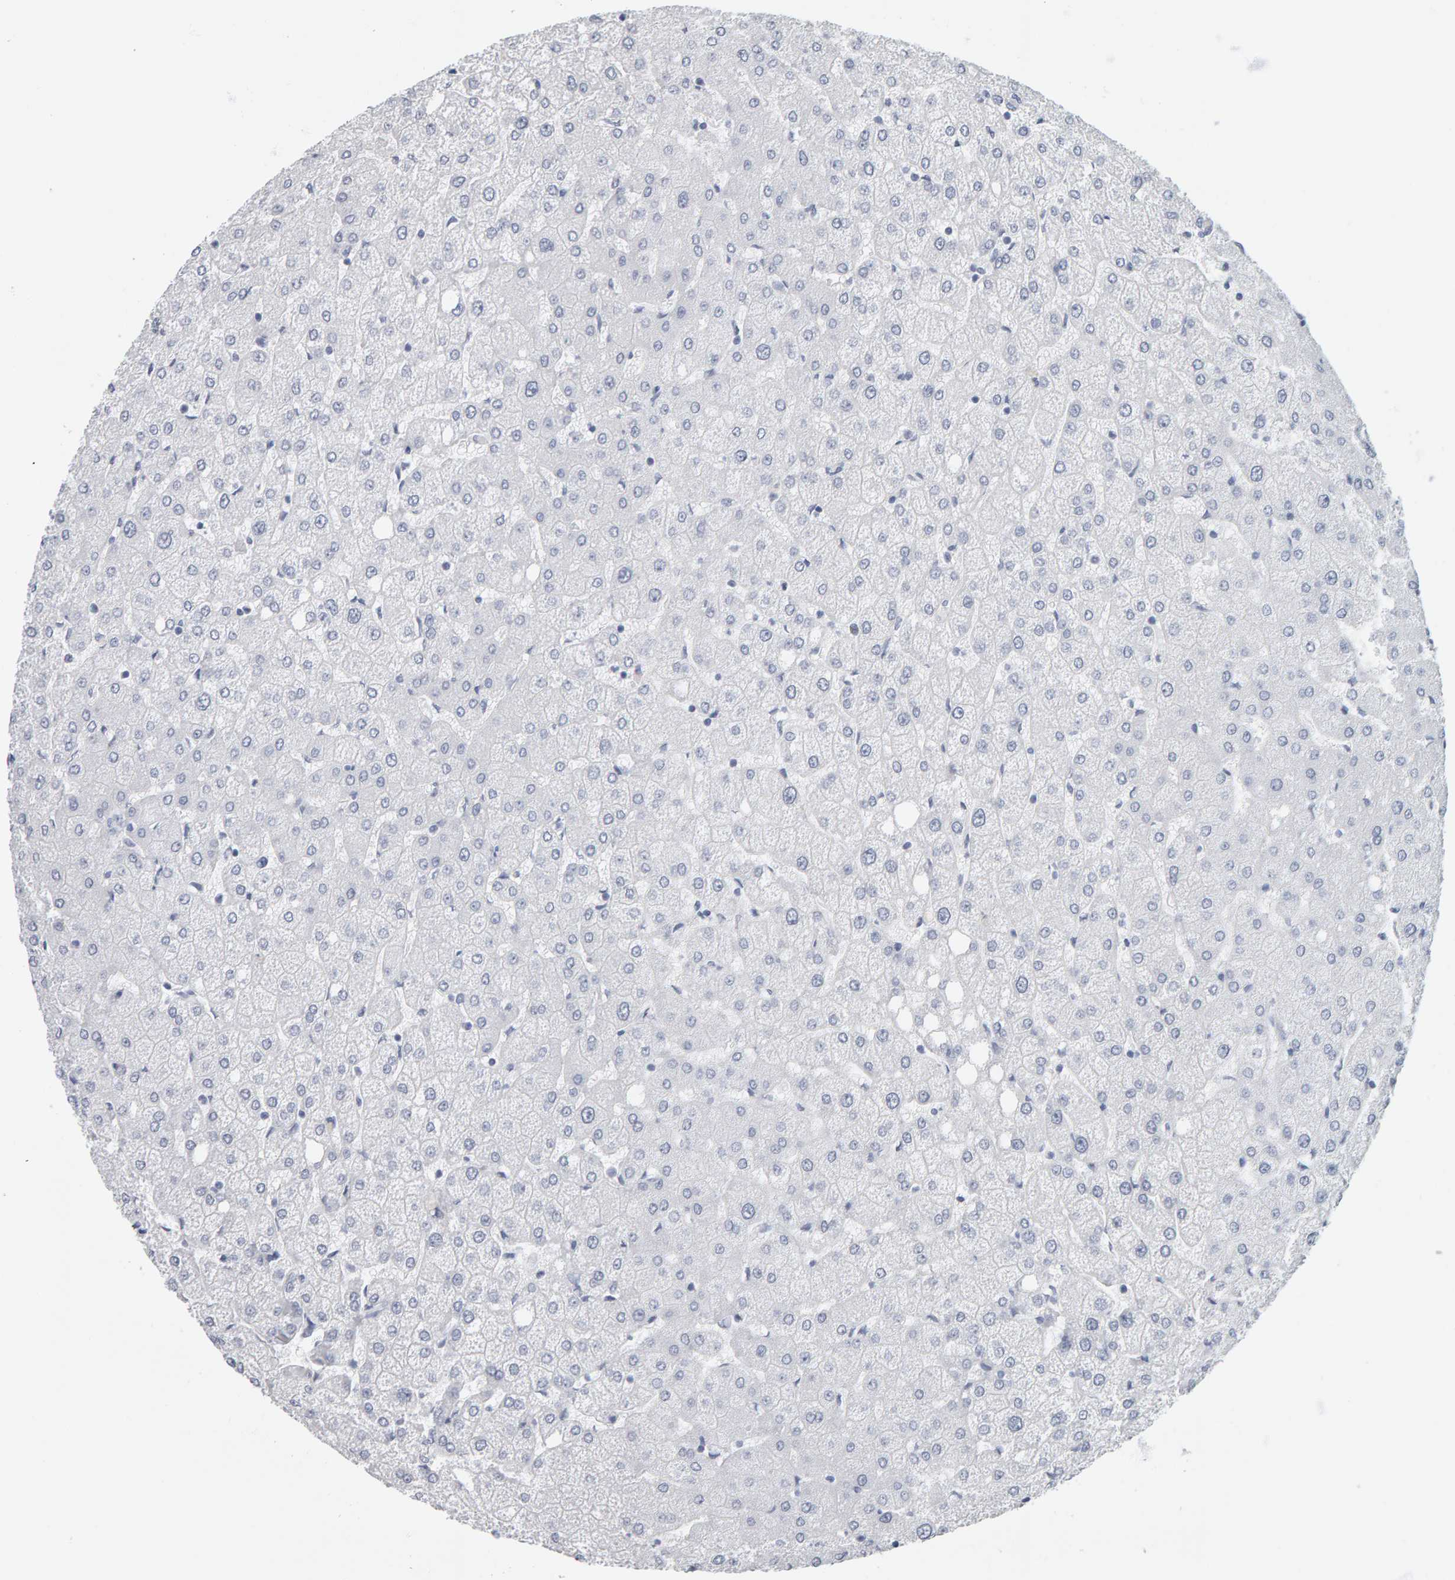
{"staining": {"intensity": "negative", "quantity": "none", "location": "none"}, "tissue": "liver", "cell_type": "Cholangiocytes", "image_type": "normal", "snomed": [{"axis": "morphology", "description": "Normal tissue, NOS"}, {"axis": "topography", "description": "Liver"}], "caption": "Micrograph shows no protein expression in cholangiocytes of benign liver. (DAB IHC visualized using brightfield microscopy, high magnification).", "gene": "SPACA3", "patient": {"sex": "female", "age": 54}}